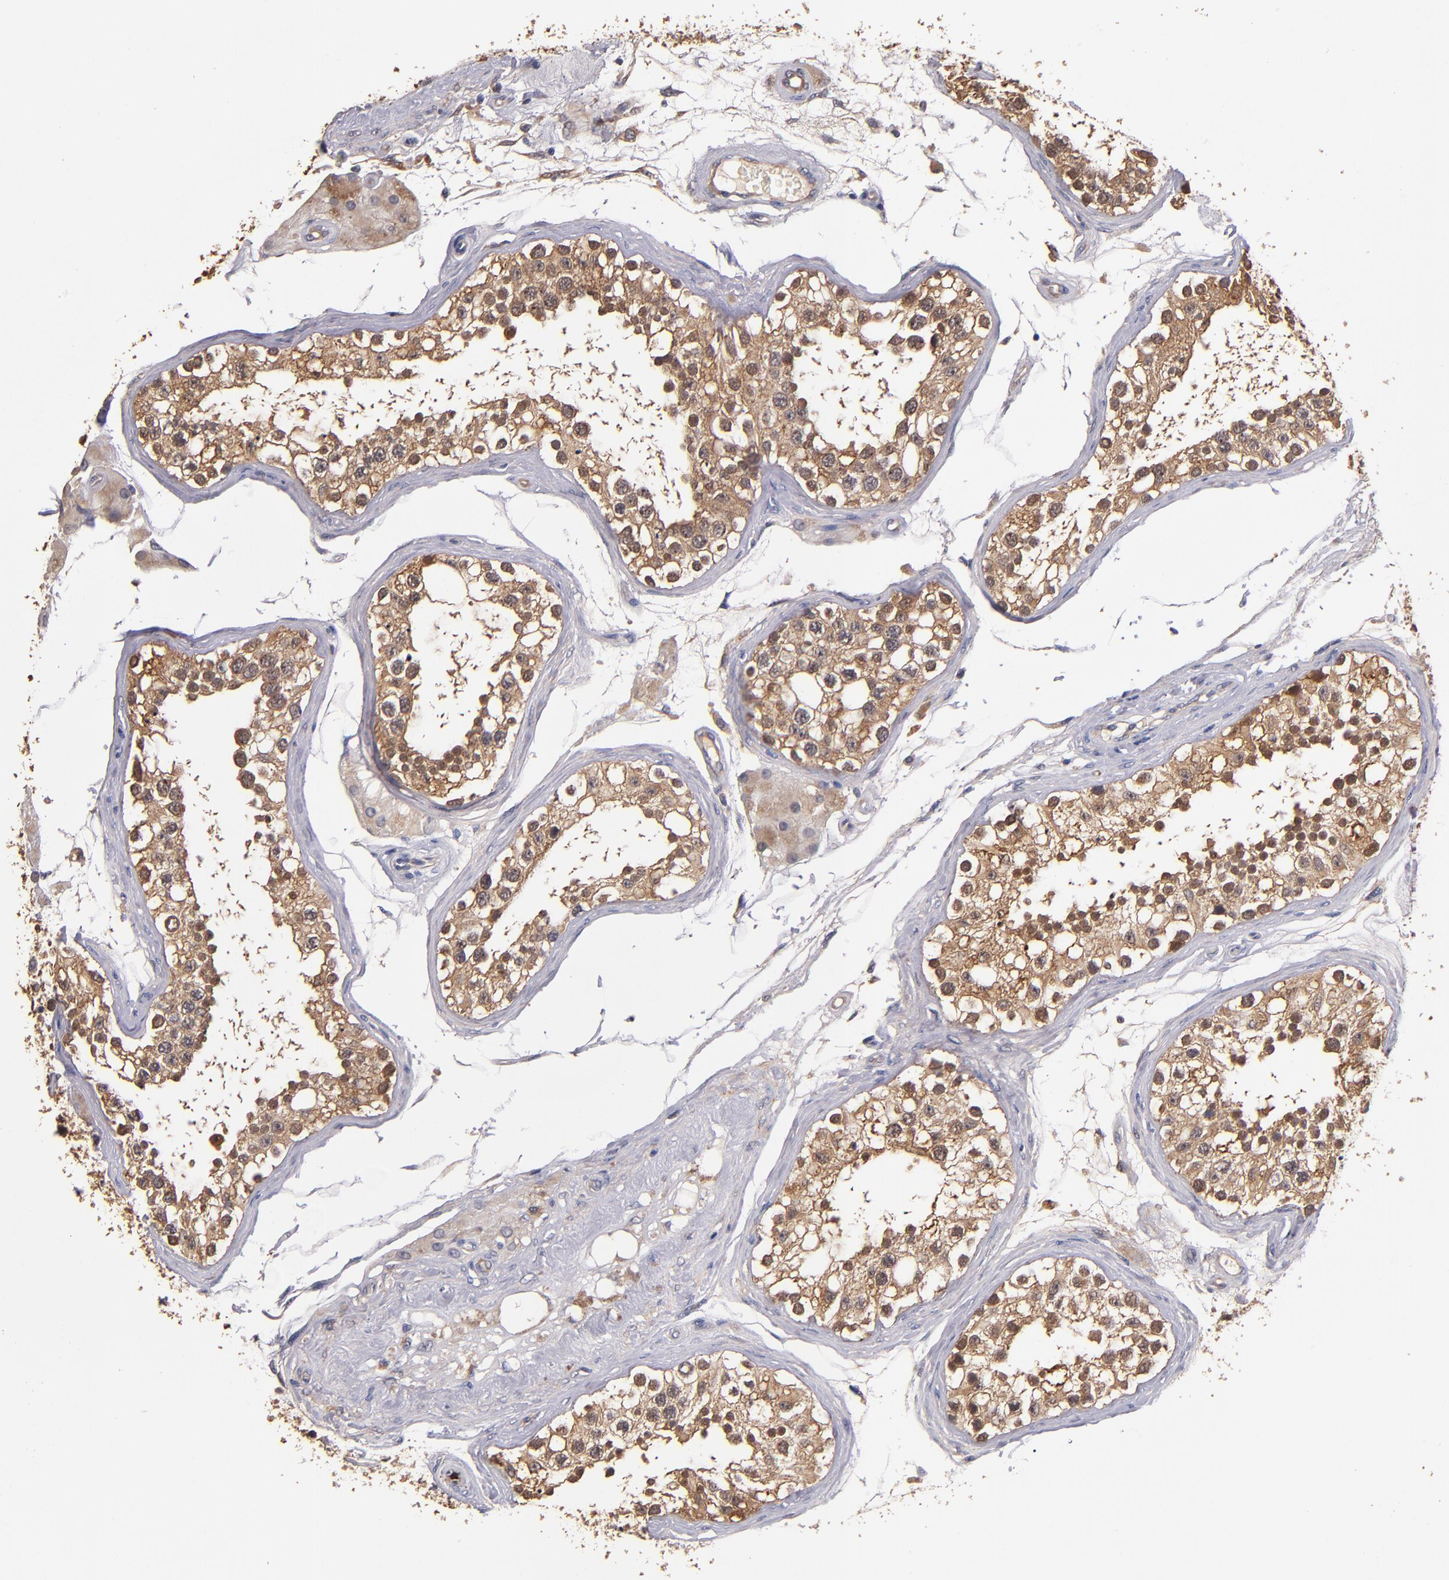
{"staining": {"intensity": "moderate", "quantity": ">75%", "location": "cytoplasmic/membranous,nuclear"}, "tissue": "testis", "cell_type": "Cells in seminiferous ducts", "image_type": "normal", "snomed": [{"axis": "morphology", "description": "Normal tissue, NOS"}, {"axis": "topography", "description": "Testis"}], "caption": "About >75% of cells in seminiferous ducts in benign human testis exhibit moderate cytoplasmic/membranous,nuclear protein expression as visualized by brown immunohistochemical staining.", "gene": "TTLL12", "patient": {"sex": "male", "age": 68}}